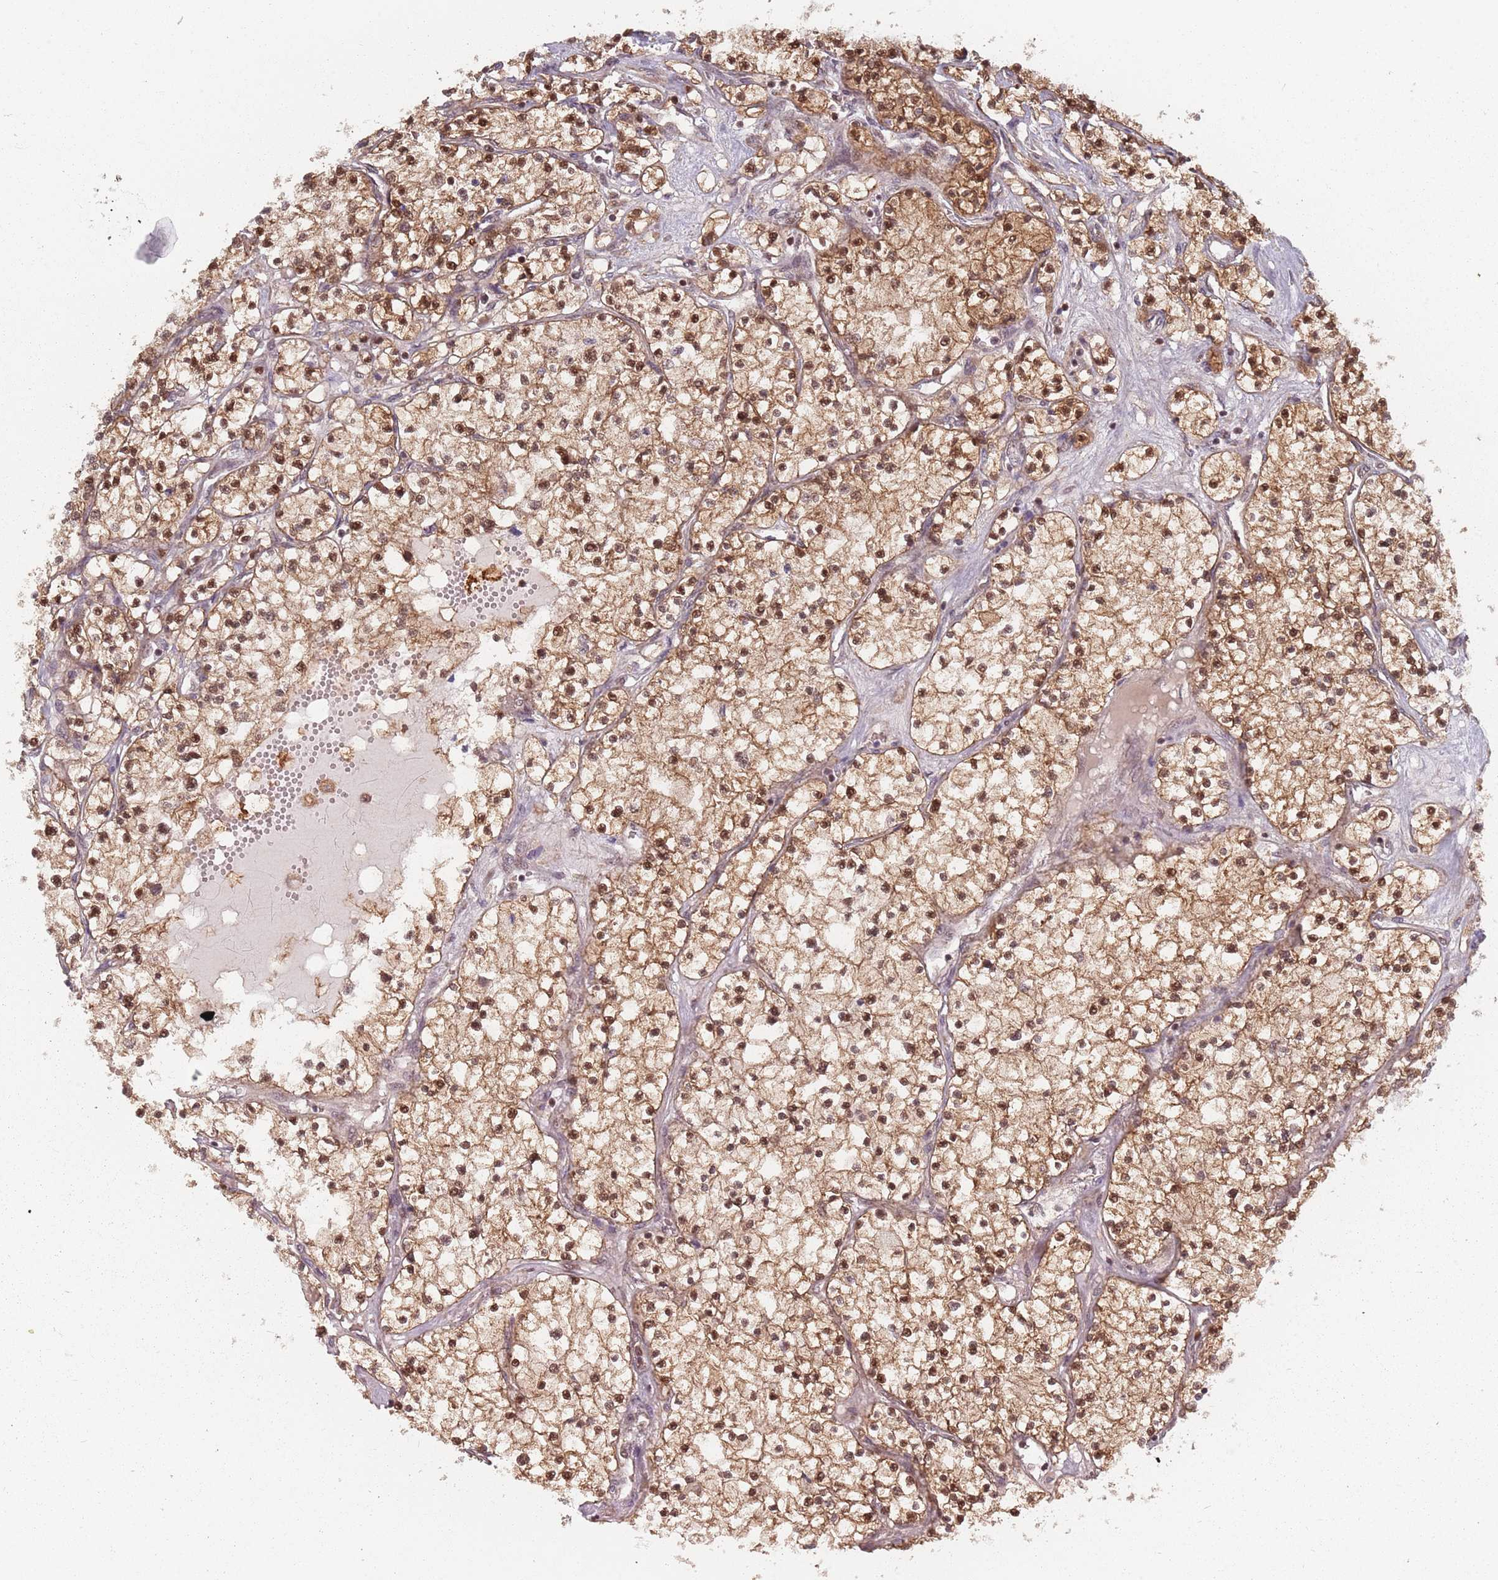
{"staining": {"intensity": "moderate", "quantity": ">75%", "location": "cytoplasmic/membranous,nuclear"}, "tissue": "renal cancer", "cell_type": "Tumor cells", "image_type": "cancer", "snomed": [{"axis": "morphology", "description": "Normal tissue, NOS"}, {"axis": "morphology", "description": "Adenocarcinoma, NOS"}, {"axis": "topography", "description": "Kidney"}], "caption": "About >75% of tumor cells in renal adenocarcinoma demonstrate moderate cytoplasmic/membranous and nuclear protein expression as visualized by brown immunohistochemical staining.", "gene": "VPS52", "patient": {"sex": "male", "age": 68}}